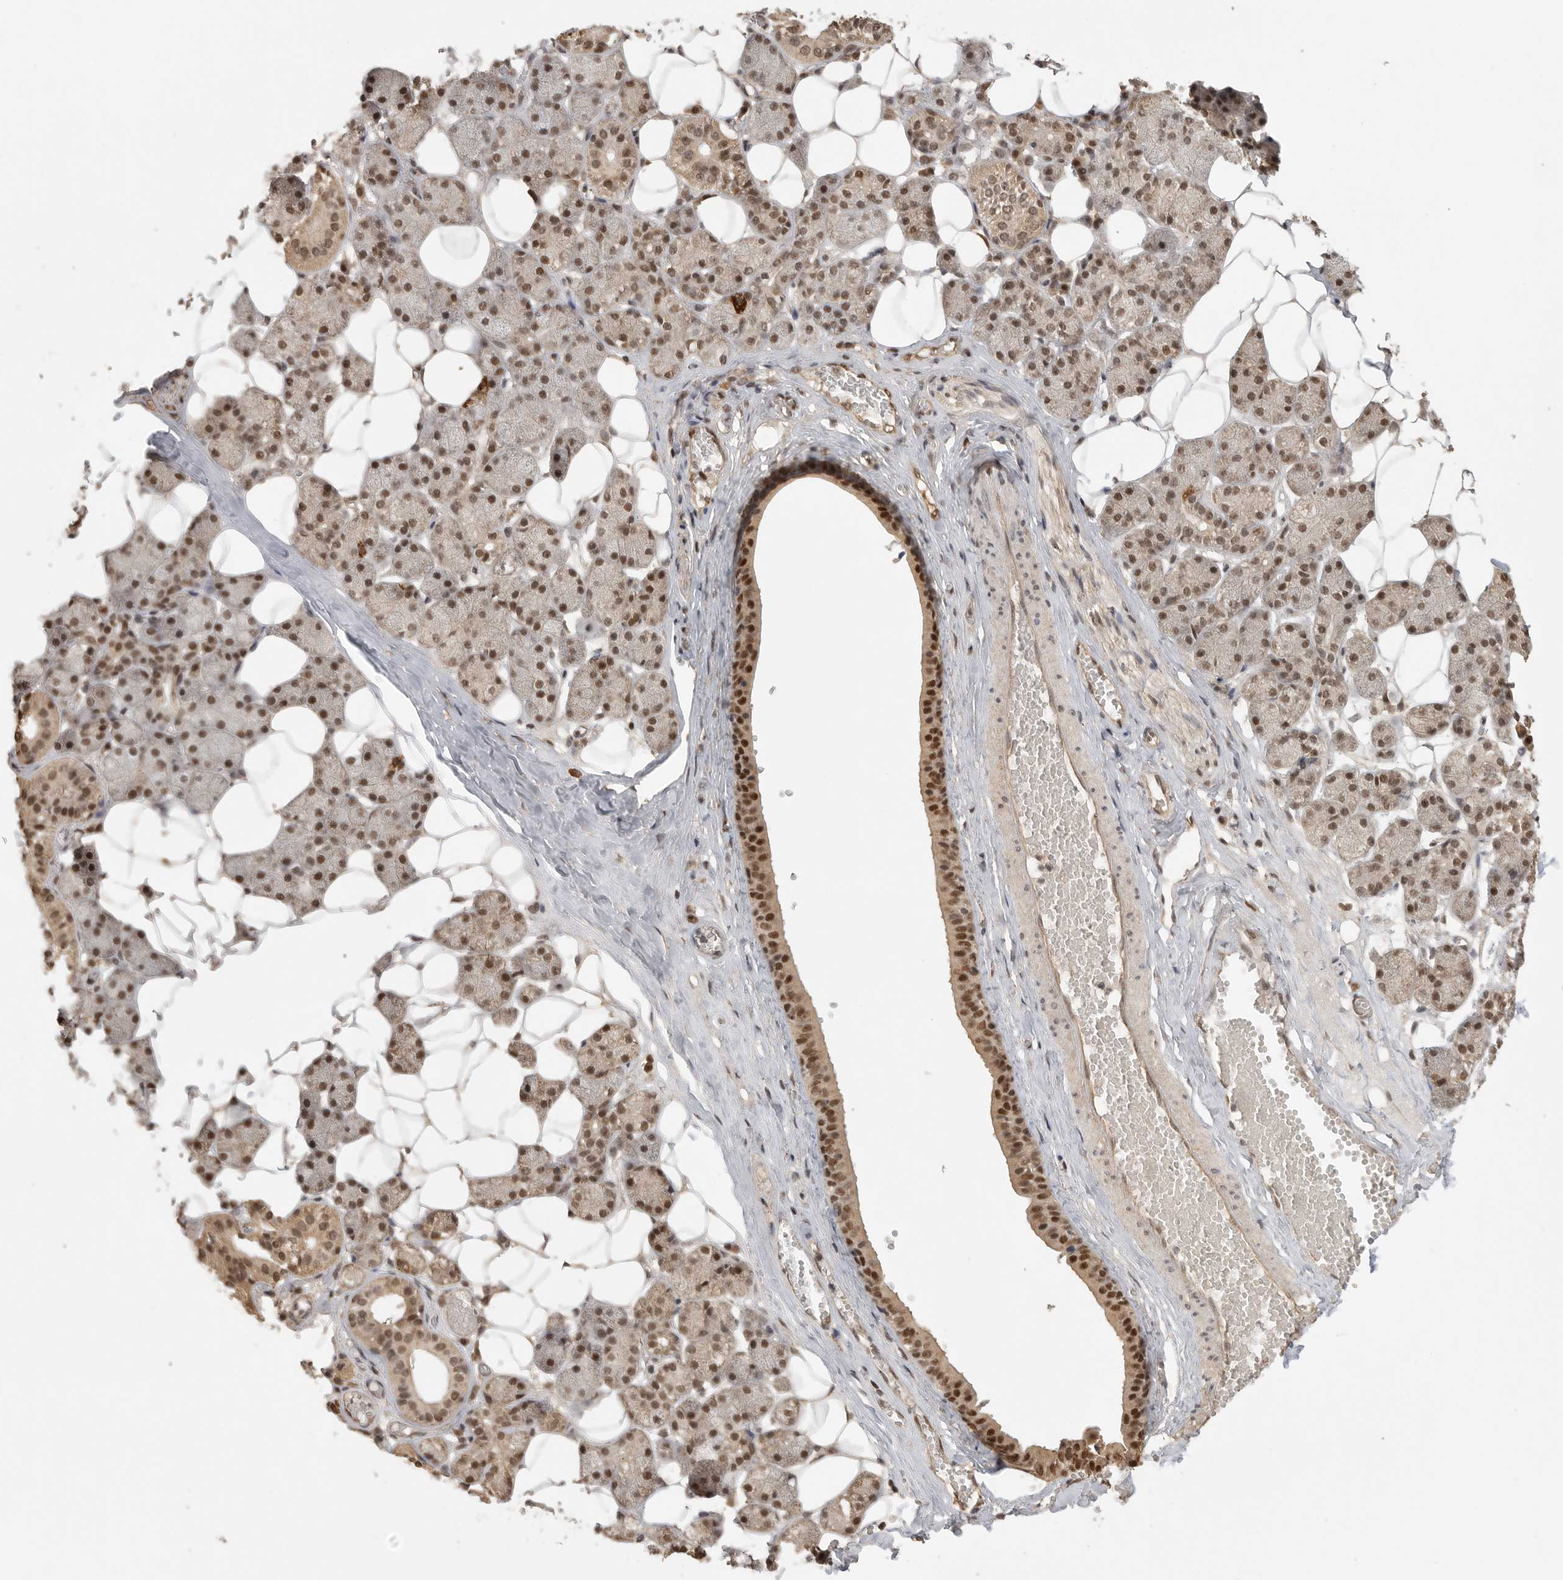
{"staining": {"intensity": "moderate", "quantity": "25%-75%", "location": "cytoplasmic/membranous,nuclear"}, "tissue": "salivary gland", "cell_type": "Glandular cells", "image_type": "normal", "snomed": [{"axis": "morphology", "description": "Normal tissue, NOS"}, {"axis": "topography", "description": "Salivary gland"}], "caption": "An immunohistochemistry (IHC) photomicrograph of benign tissue is shown. Protein staining in brown labels moderate cytoplasmic/membranous,nuclear positivity in salivary gland within glandular cells.", "gene": "DFFA", "patient": {"sex": "female", "age": 33}}